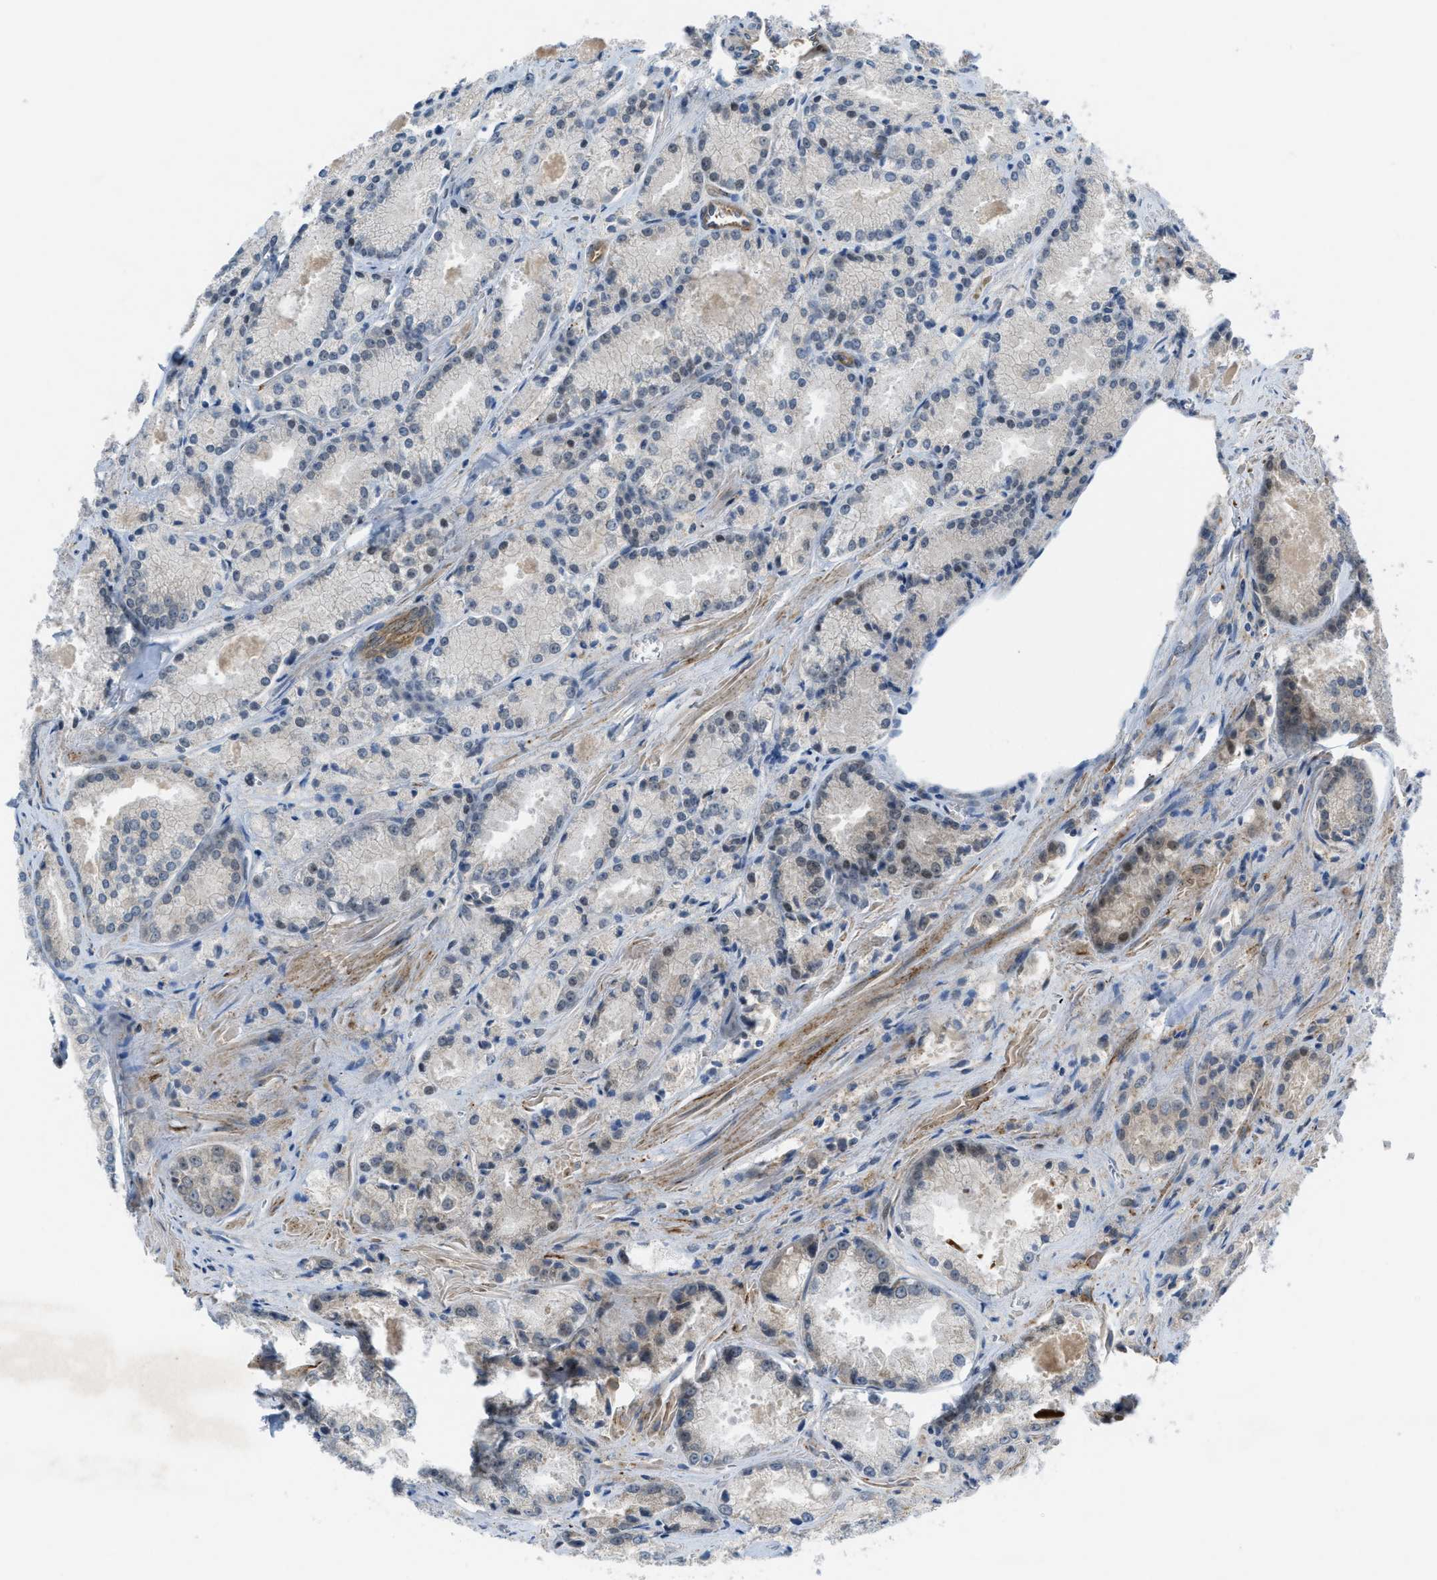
{"staining": {"intensity": "moderate", "quantity": "25%-75%", "location": "cytoplasmic/membranous"}, "tissue": "prostate cancer", "cell_type": "Tumor cells", "image_type": "cancer", "snomed": [{"axis": "morphology", "description": "Adenocarcinoma, Low grade"}, {"axis": "topography", "description": "Prostate"}], "caption": "Brown immunohistochemical staining in prostate cancer (low-grade adenocarcinoma) displays moderate cytoplasmic/membranous expression in about 25%-75% of tumor cells.", "gene": "BAZ2B", "patient": {"sex": "male", "age": 64}}